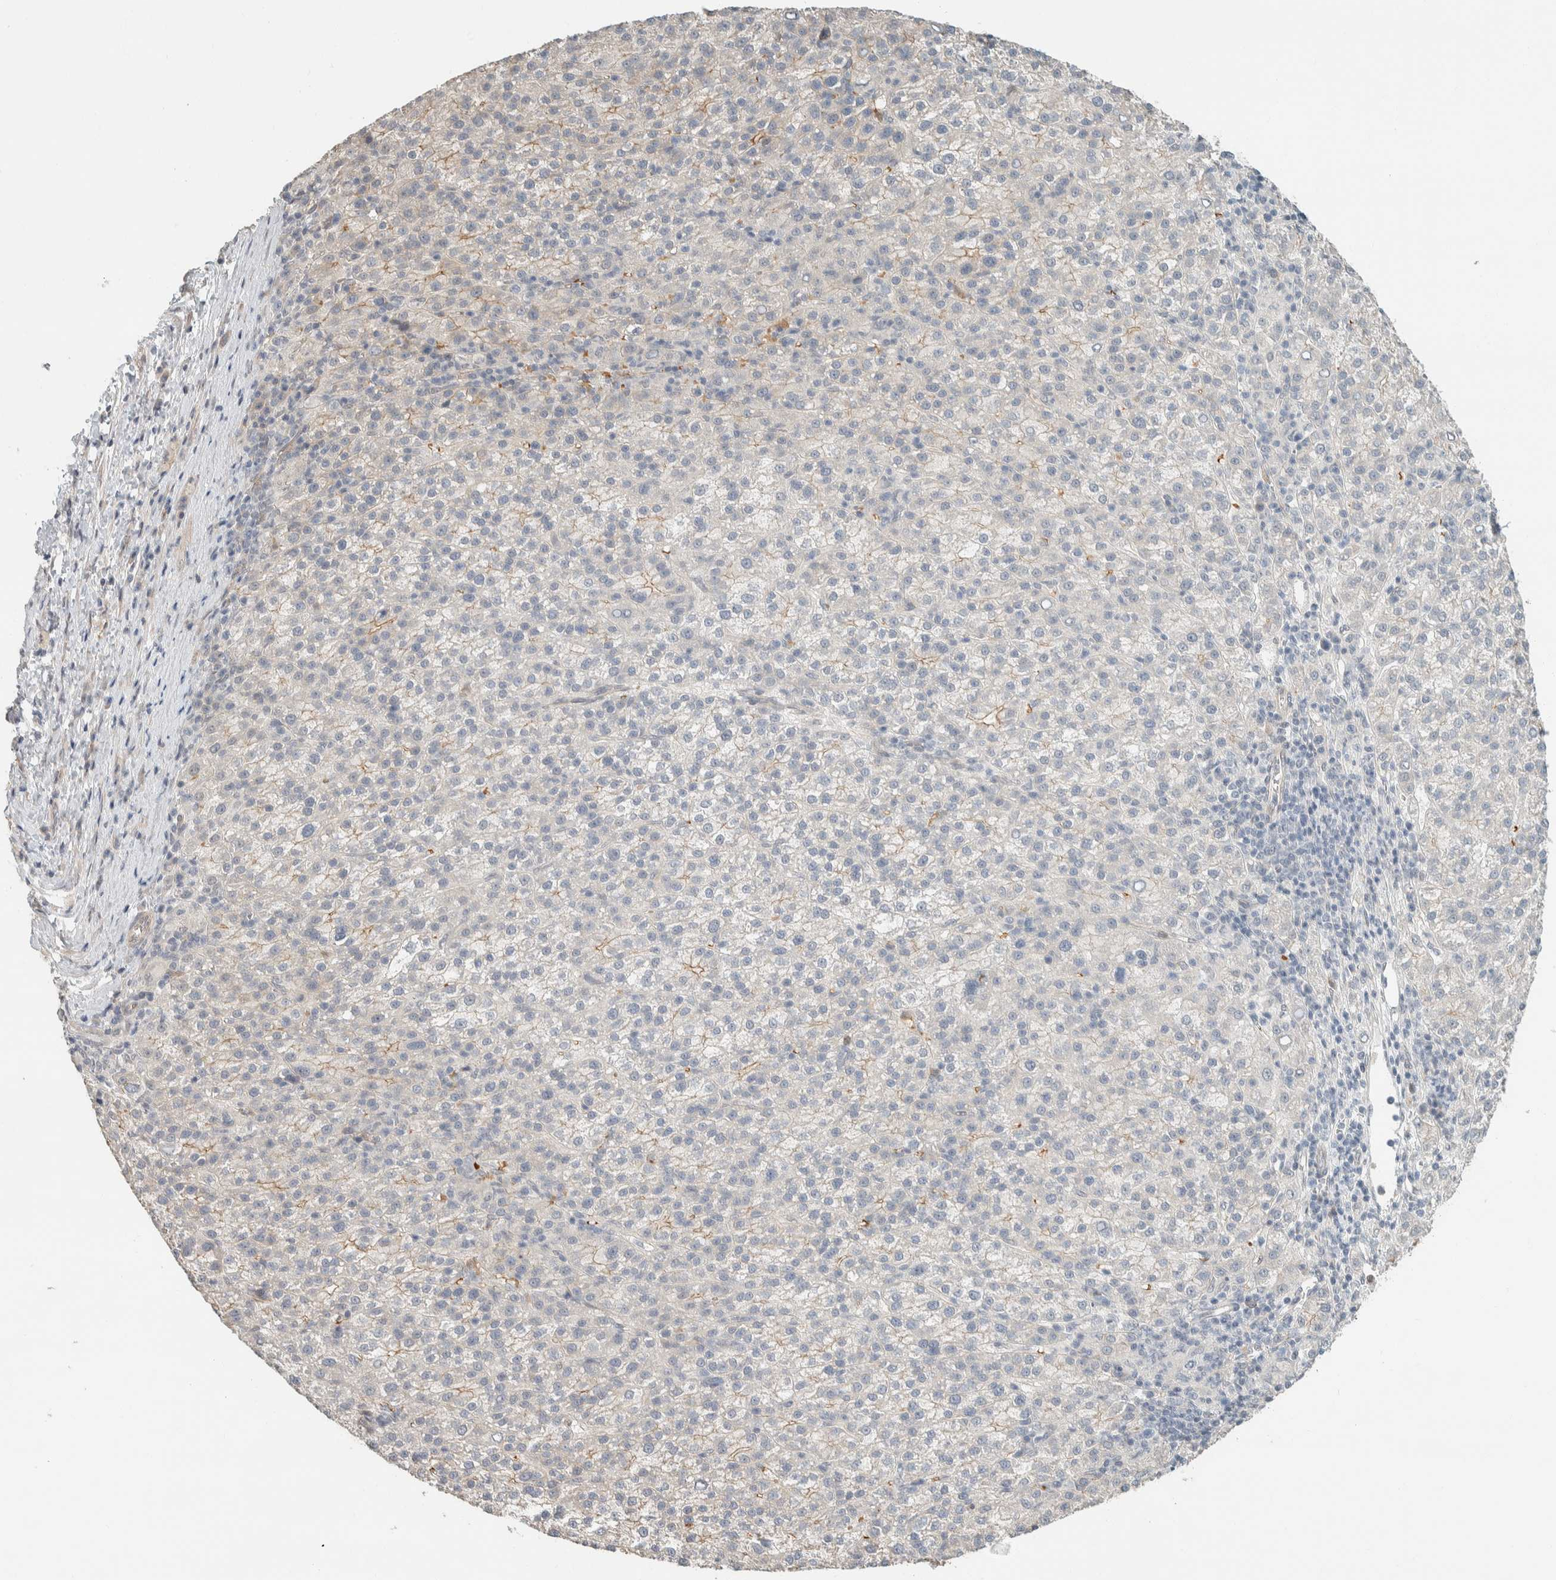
{"staining": {"intensity": "weak", "quantity": "<25%", "location": "cytoplasmic/membranous"}, "tissue": "liver cancer", "cell_type": "Tumor cells", "image_type": "cancer", "snomed": [{"axis": "morphology", "description": "Carcinoma, Hepatocellular, NOS"}, {"axis": "topography", "description": "Liver"}], "caption": "This is an immunohistochemistry (IHC) micrograph of human liver cancer. There is no staining in tumor cells.", "gene": "ZBTB2", "patient": {"sex": "female", "age": 58}}